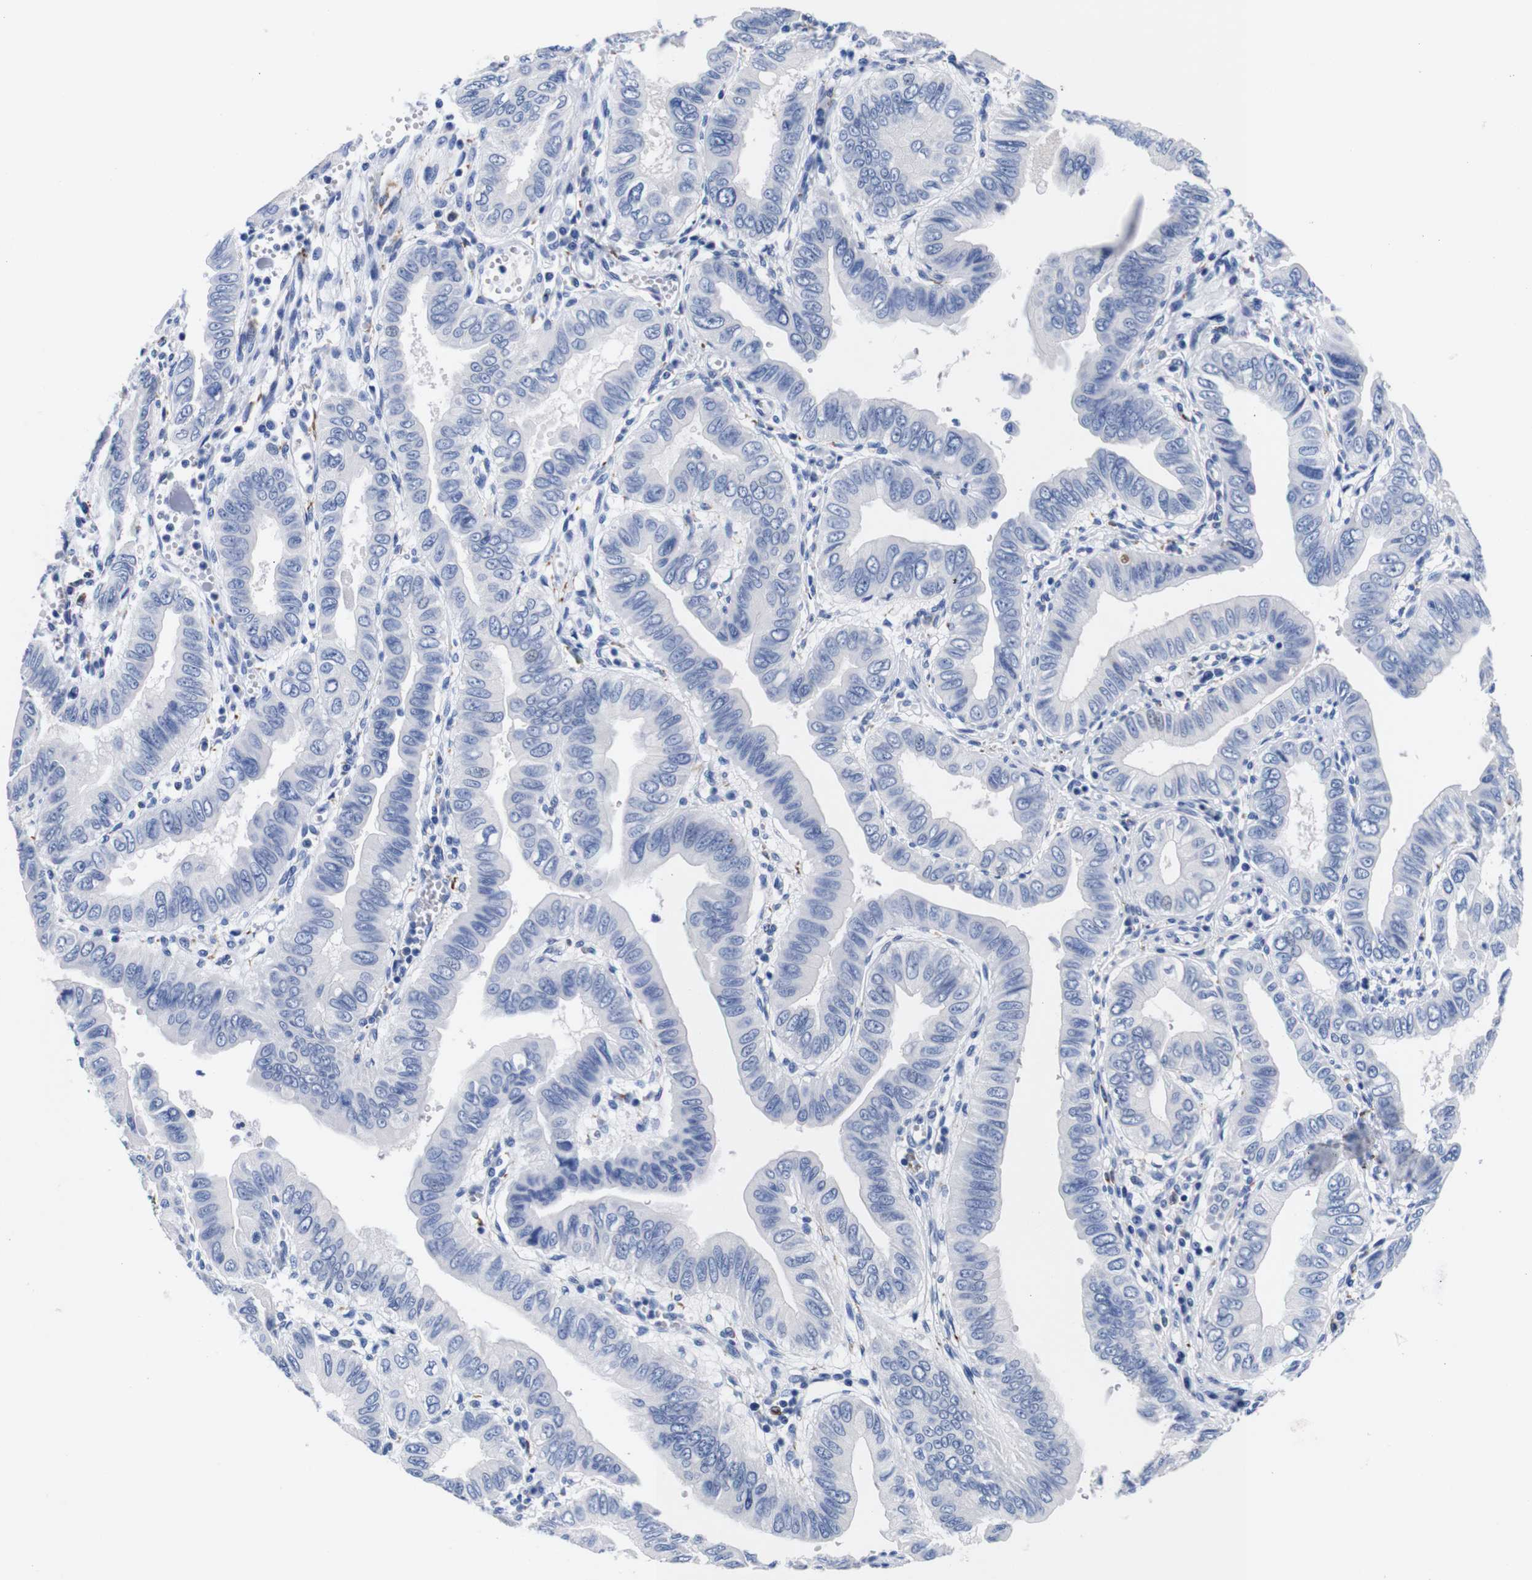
{"staining": {"intensity": "negative", "quantity": "none", "location": "none"}, "tissue": "pancreatic cancer", "cell_type": "Tumor cells", "image_type": "cancer", "snomed": [{"axis": "morphology", "description": "Normal tissue, NOS"}, {"axis": "topography", "description": "Lymph node"}], "caption": "IHC of human pancreatic cancer demonstrates no expression in tumor cells.", "gene": "HLA-DMB", "patient": {"sex": "male", "age": 50}}